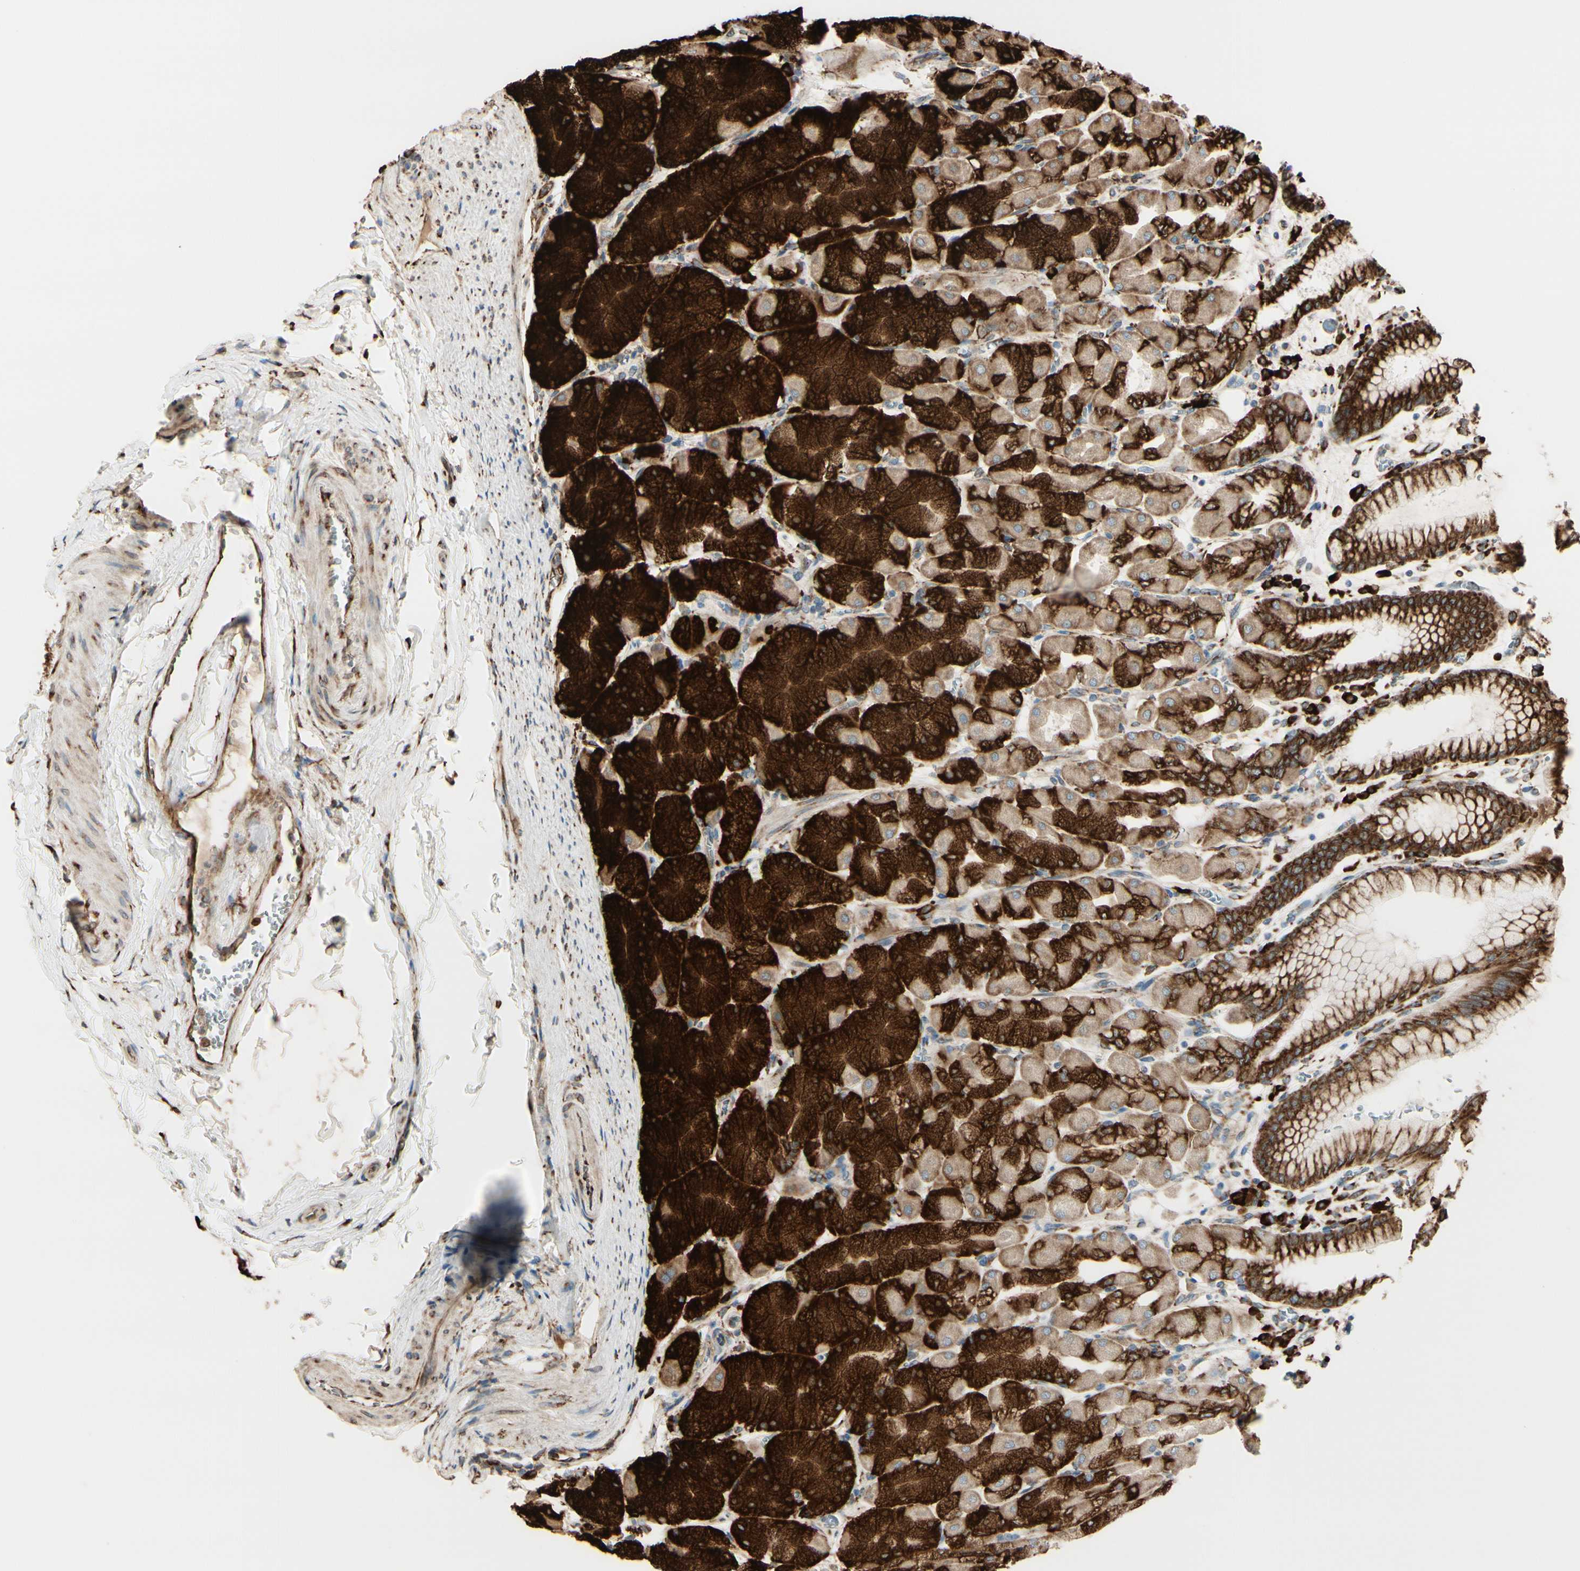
{"staining": {"intensity": "strong", "quantity": ">75%", "location": "cytoplasmic/membranous"}, "tissue": "stomach", "cell_type": "Glandular cells", "image_type": "normal", "snomed": [{"axis": "morphology", "description": "Normal tissue, NOS"}, {"axis": "topography", "description": "Stomach, upper"}], "caption": "Protein expression analysis of benign human stomach reveals strong cytoplasmic/membranous positivity in approximately >75% of glandular cells.", "gene": "RRBP1", "patient": {"sex": "female", "age": 56}}